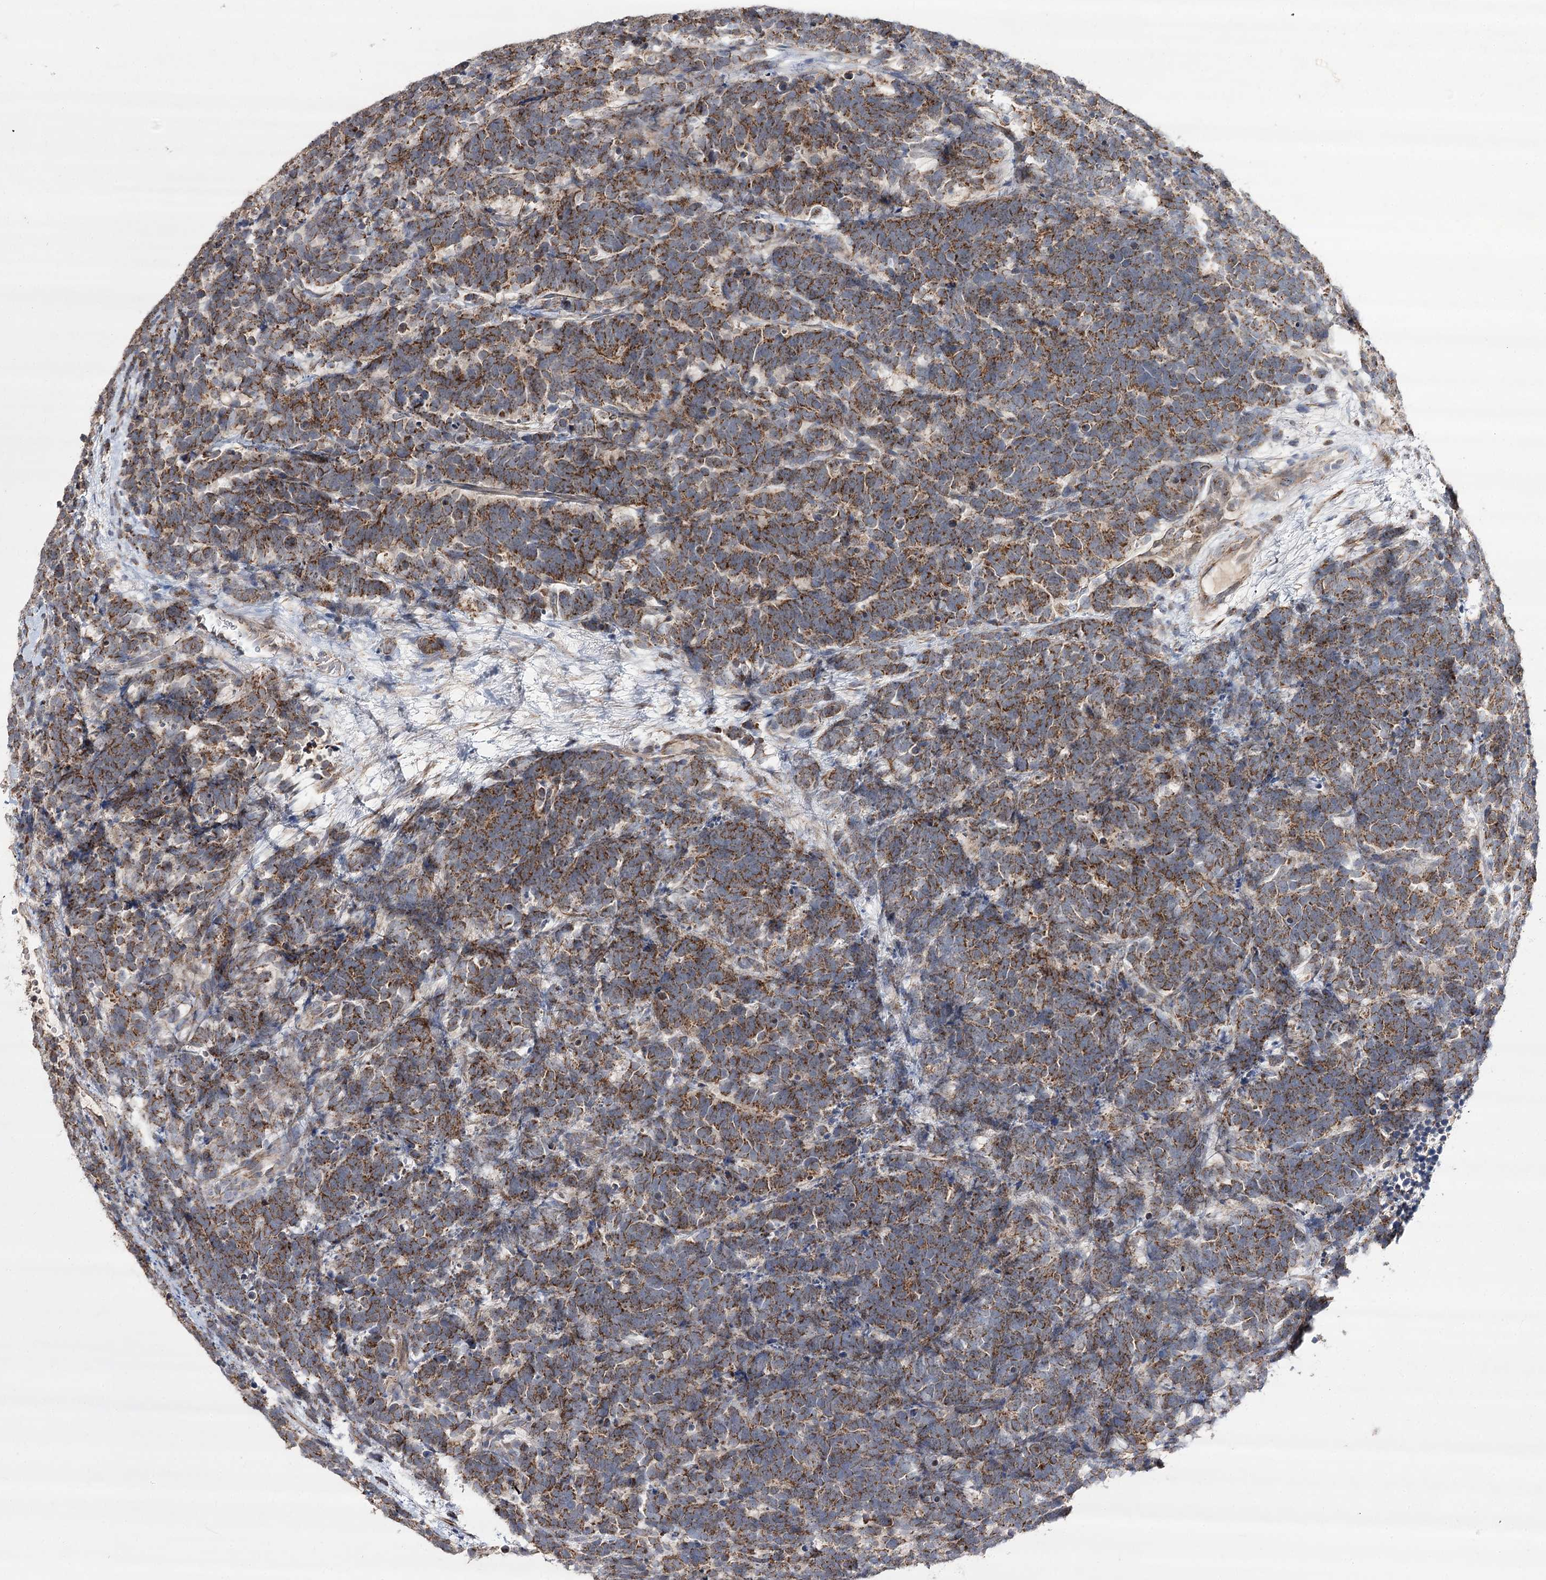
{"staining": {"intensity": "moderate", "quantity": ">75%", "location": "cytoplasmic/membranous"}, "tissue": "carcinoid", "cell_type": "Tumor cells", "image_type": "cancer", "snomed": [{"axis": "morphology", "description": "Carcinoma, NOS"}, {"axis": "morphology", "description": "Carcinoid, malignant, NOS"}, {"axis": "topography", "description": "Urinary bladder"}], "caption": "Human malignant carcinoid stained with a protein marker displays moderate staining in tumor cells.", "gene": "NADK2", "patient": {"sex": "male", "age": 57}}